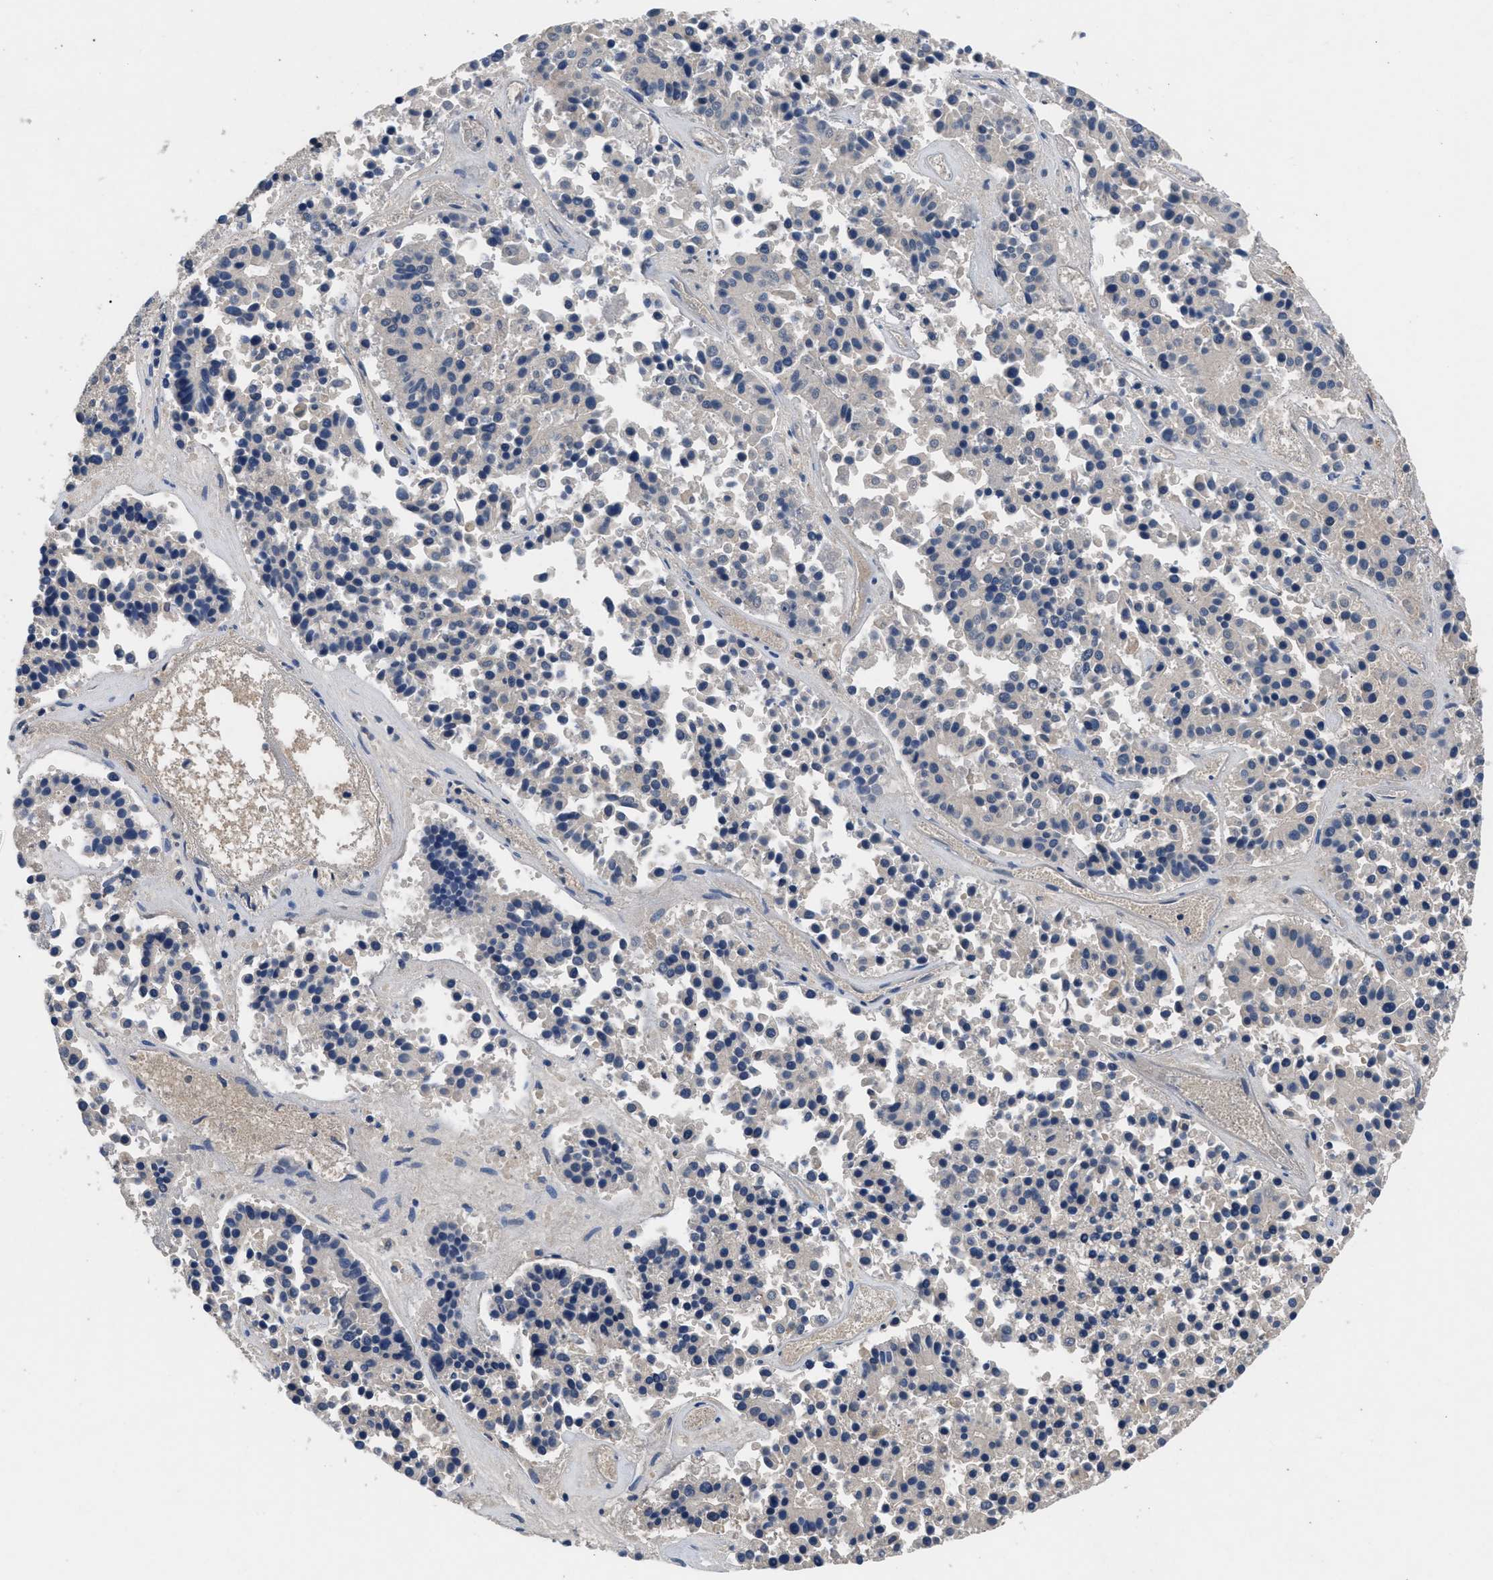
{"staining": {"intensity": "negative", "quantity": "none", "location": "none"}, "tissue": "pancreatic cancer", "cell_type": "Tumor cells", "image_type": "cancer", "snomed": [{"axis": "morphology", "description": "Adenocarcinoma, NOS"}, {"axis": "topography", "description": "Pancreas"}], "caption": "This image is of pancreatic adenocarcinoma stained with immunohistochemistry to label a protein in brown with the nuclei are counter-stained blue. There is no expression in tumor cells.", "gene": "YBEY", "patient": {"sex": "male", "age": 50}}